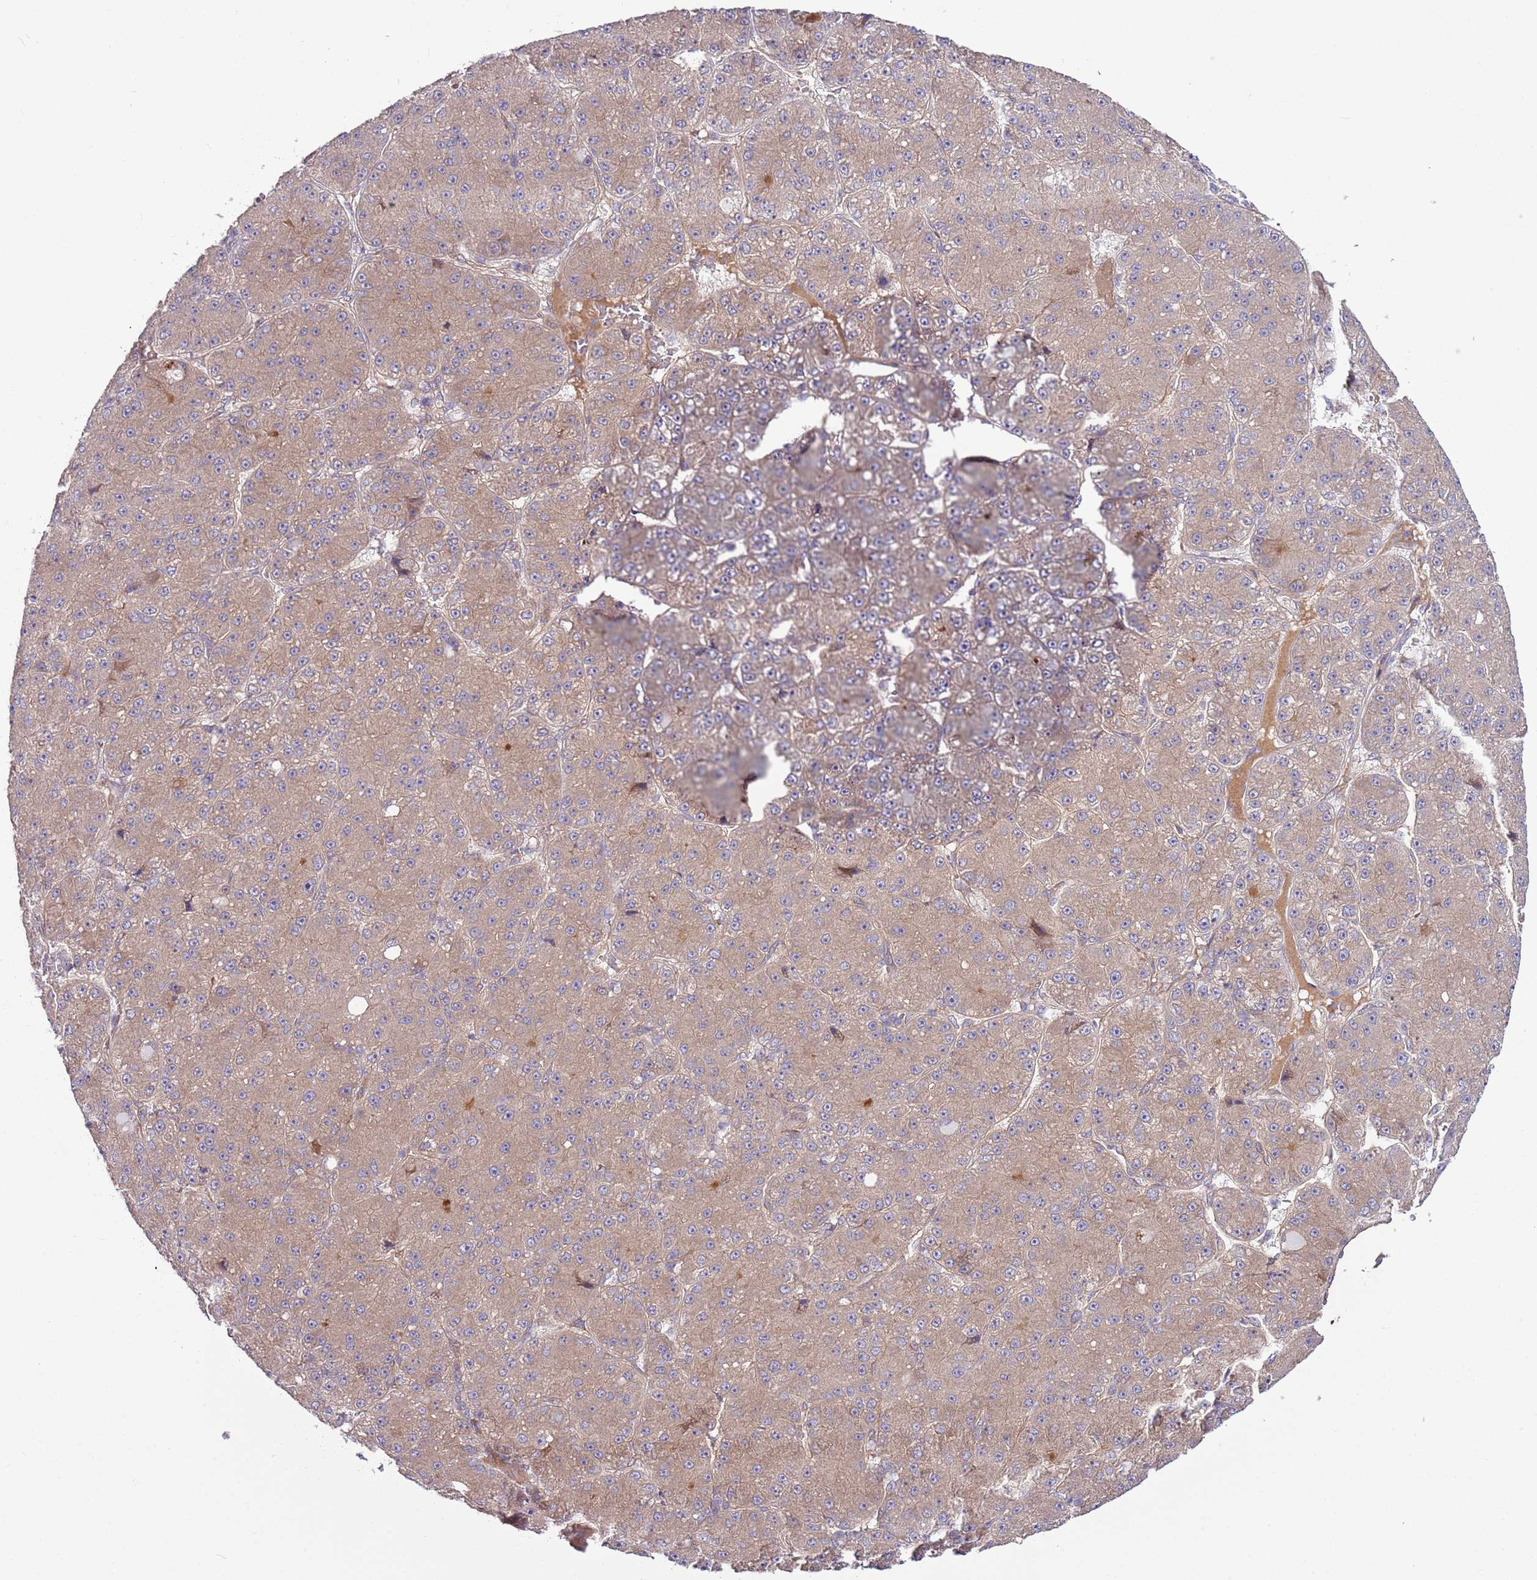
{"staining": {"intensity": "weak", "quantity": "25%-75%", "location": "cytoplasmic/membranous"}, "tissue": "liver cancer", "cell_type": "Tumor cells", "image_type": "cancer", "snomed": [{"axis": "morphology", "description": "Carcinoma, Hepatocellular, NOS"}, {"axis": "topography", "description": "Liver"}], "caption": "Liver hepatocellular carcinoma stained for a protein (brown) reveals weak cytoplasmic/membranous positive positivity in about 25%-75% of tumor cells.", "gene": "GNL1", "patient": {"sex": "male", "age": 67}}